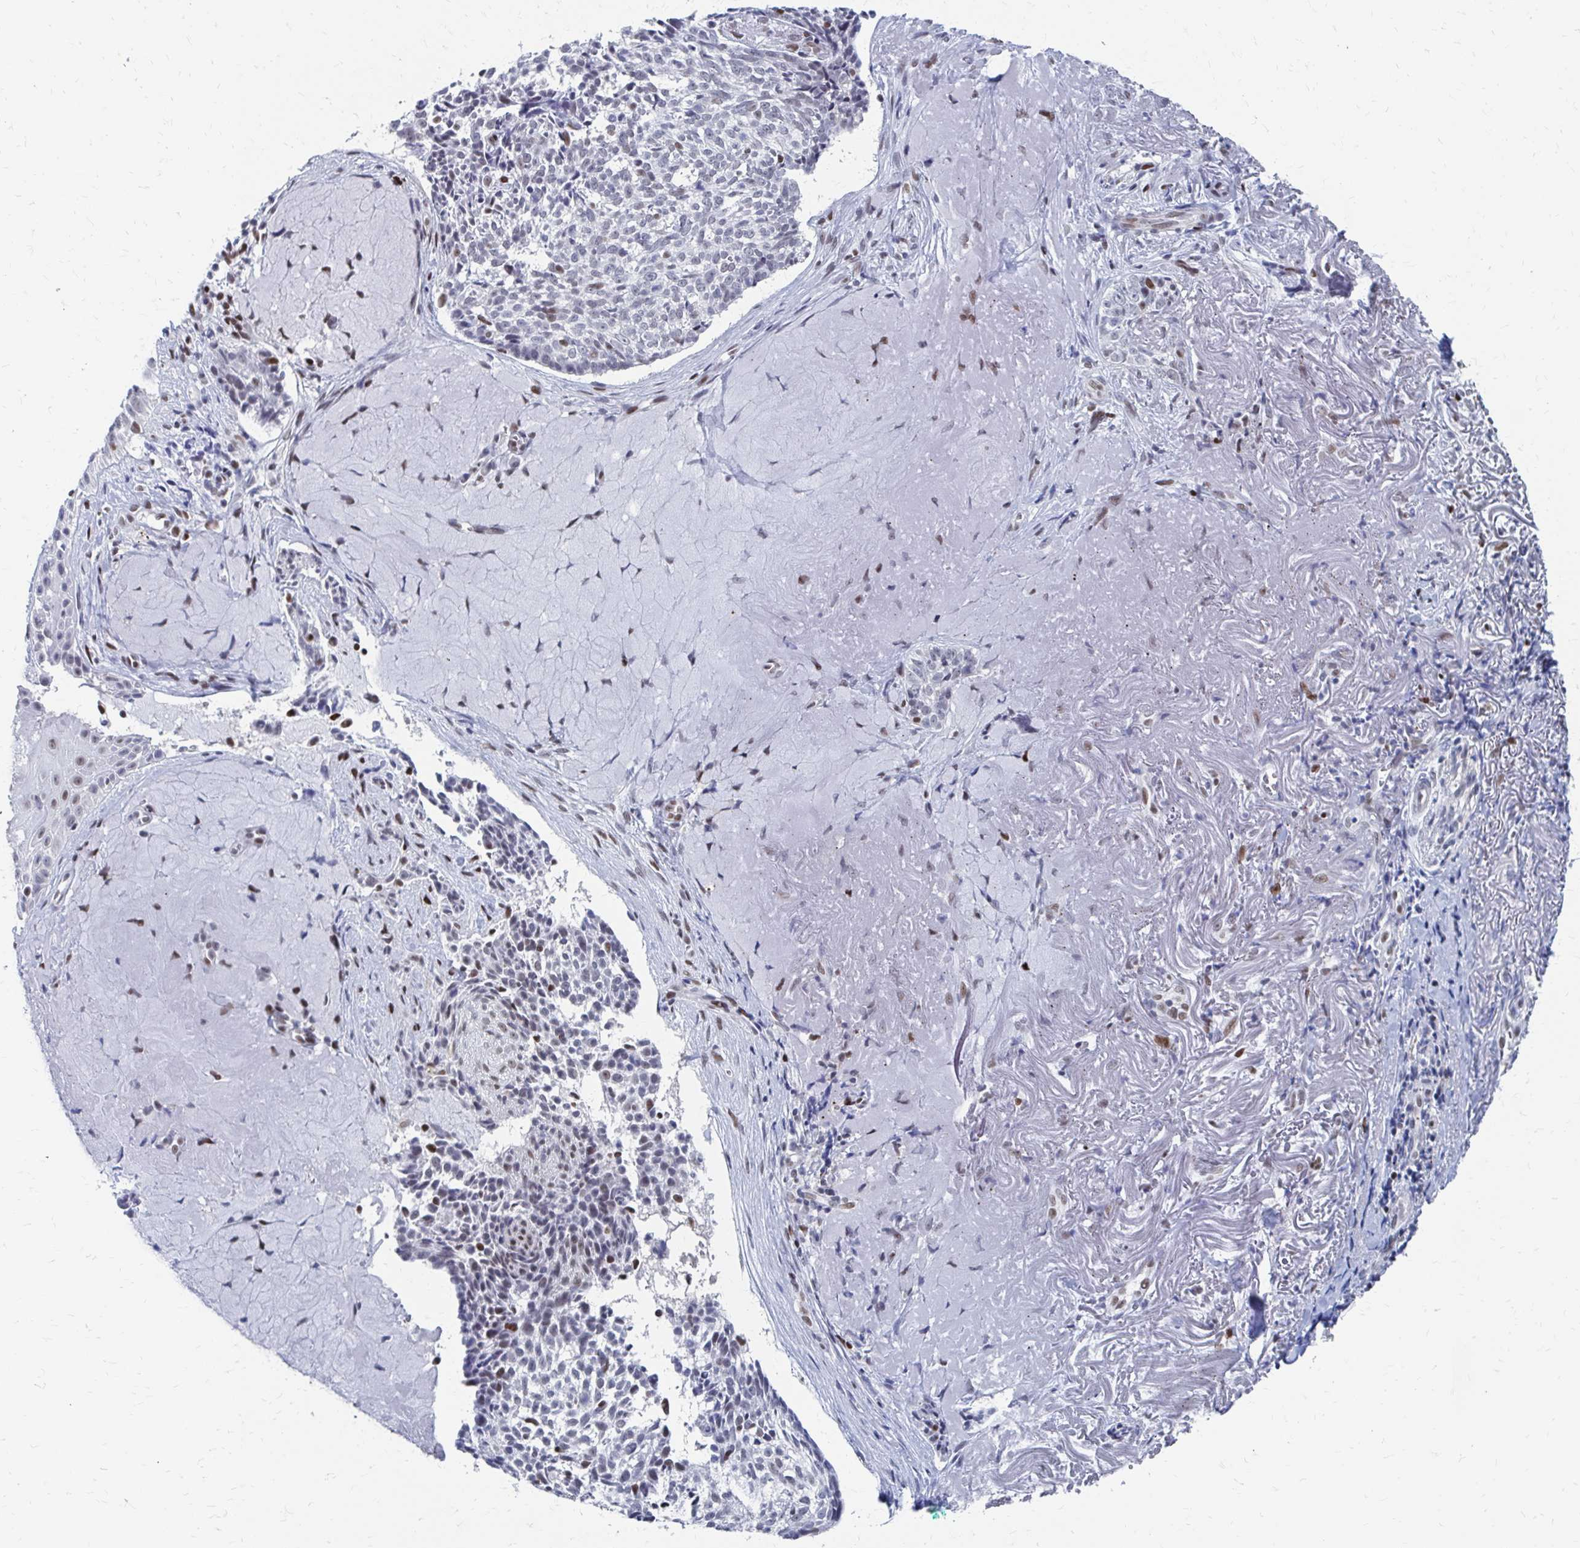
{"staining": {"intensity": "moderate", "quantity": "<25%", "location": "nuclear"}, "tissue": "skin cancer", "cell_type": "Tumor cells", "image_type": "cancer", "snomed": [{"axis": "morphology", "description": "Basal cell carcinoma"}, {"axis": "topography", "description": "Skin"}, {"axis": "topography", "description": "Skin of face"}], "caption": "Brown immunohistochemical staining in human skin cancer displays moderate nuclear staining in approximately <25% of tumor cells. (Brightfield microscopy of DAB IHC at high magnification).", "gene": "CDIN1", "patient": {"sex": "female", "age": 95}}